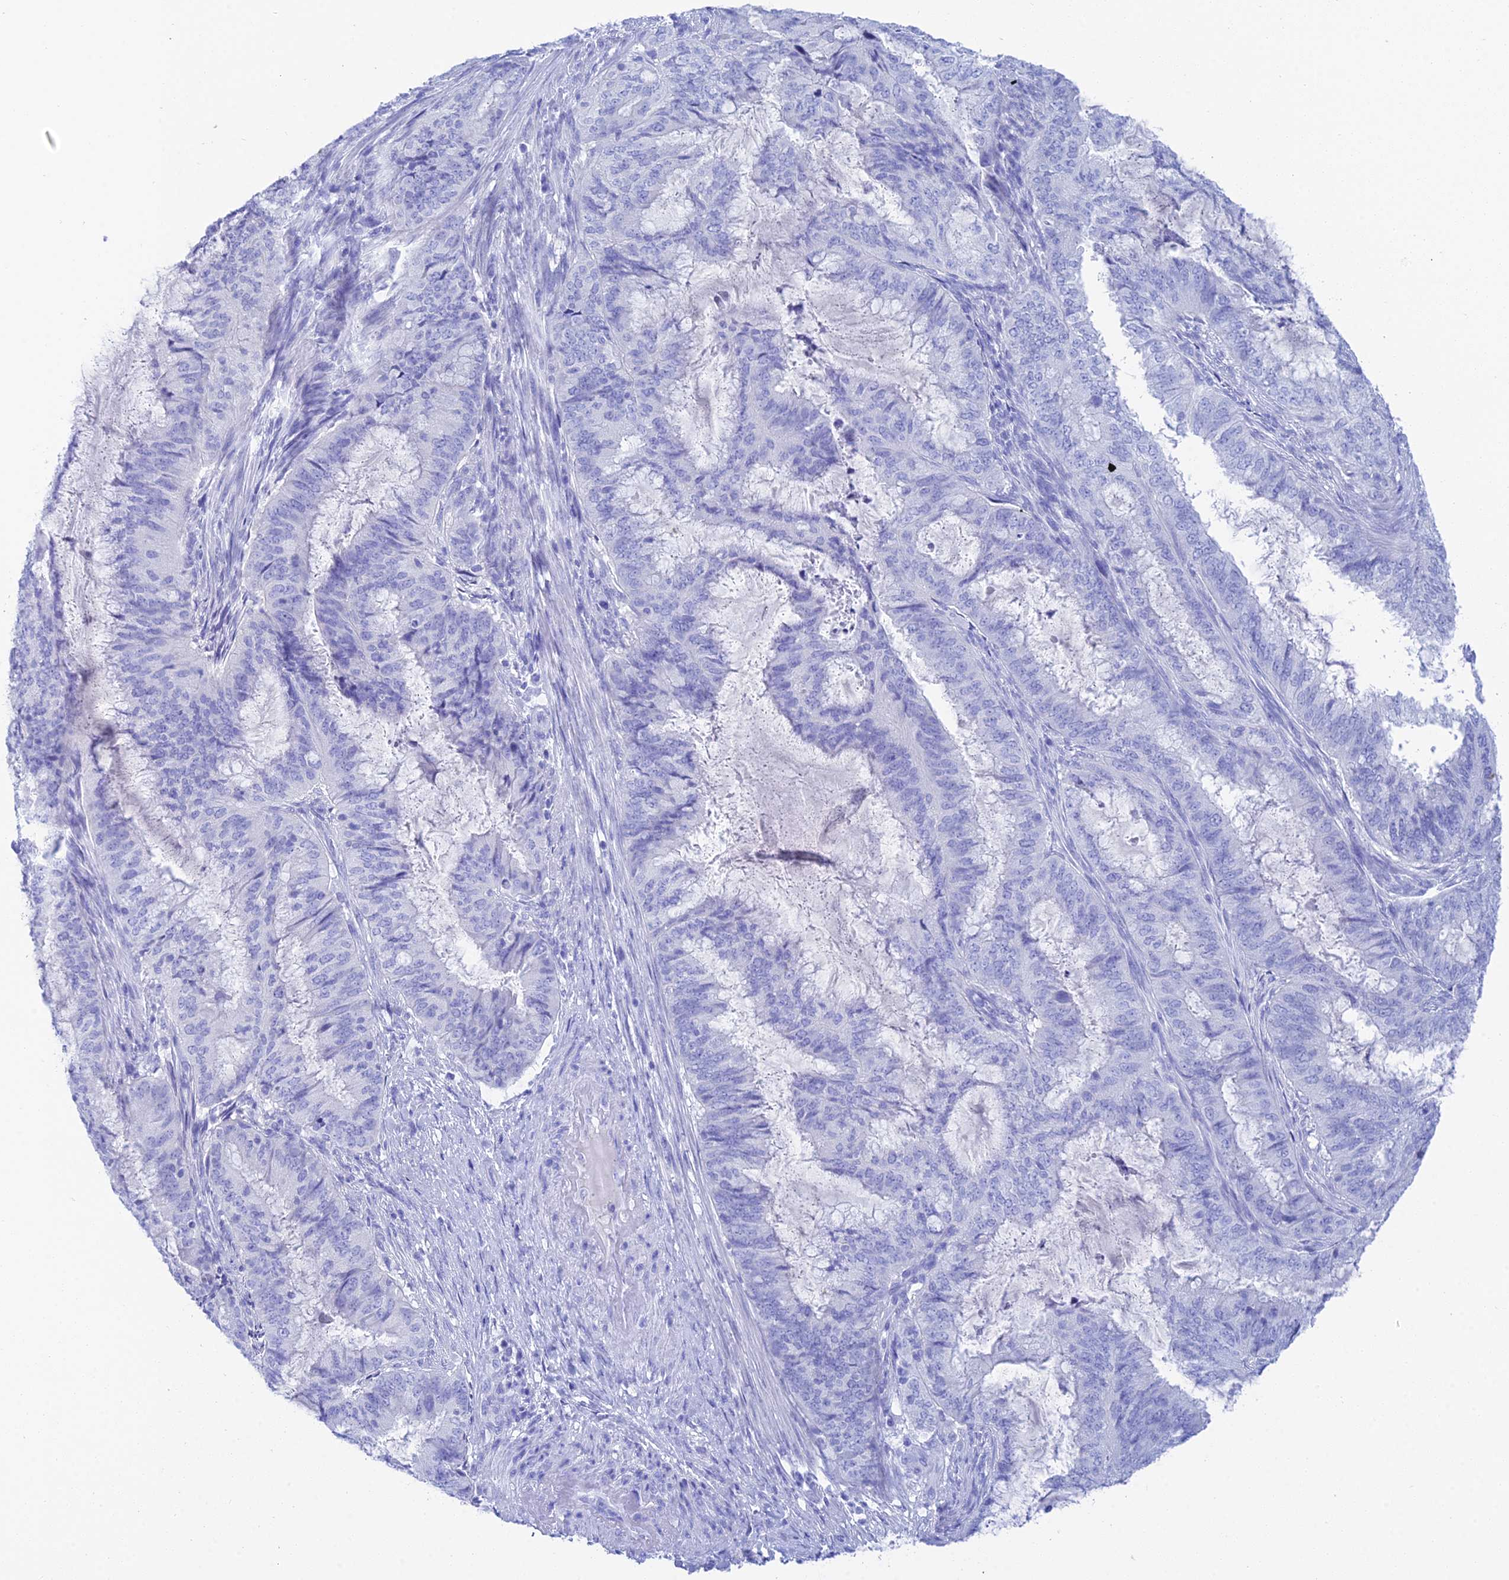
{"staining": {"intensity": "negative", "quantity": "none", "location": "none"}, "tissue": "endometrial cancer", "cell_type": "Tumor cells", "image_type": "cancer", "snomed": [{"axis": "morphology", "description": "Adenocarcinoma, NOS"}, {"axis": "topography", "description": "Endometrium"}], "caption": "Immunohistochemistry photomicrograph of human endometrial cancer stained for a protein (brown), which shows no expression in tumor cells. (DAB (3,3'-diaminobenzidine) immunohistochemistry (IHC) visualized using brightfield microscopy, high magnification).", "gene": "REG1A", "patient": {"sex": "female", "age": 51}}